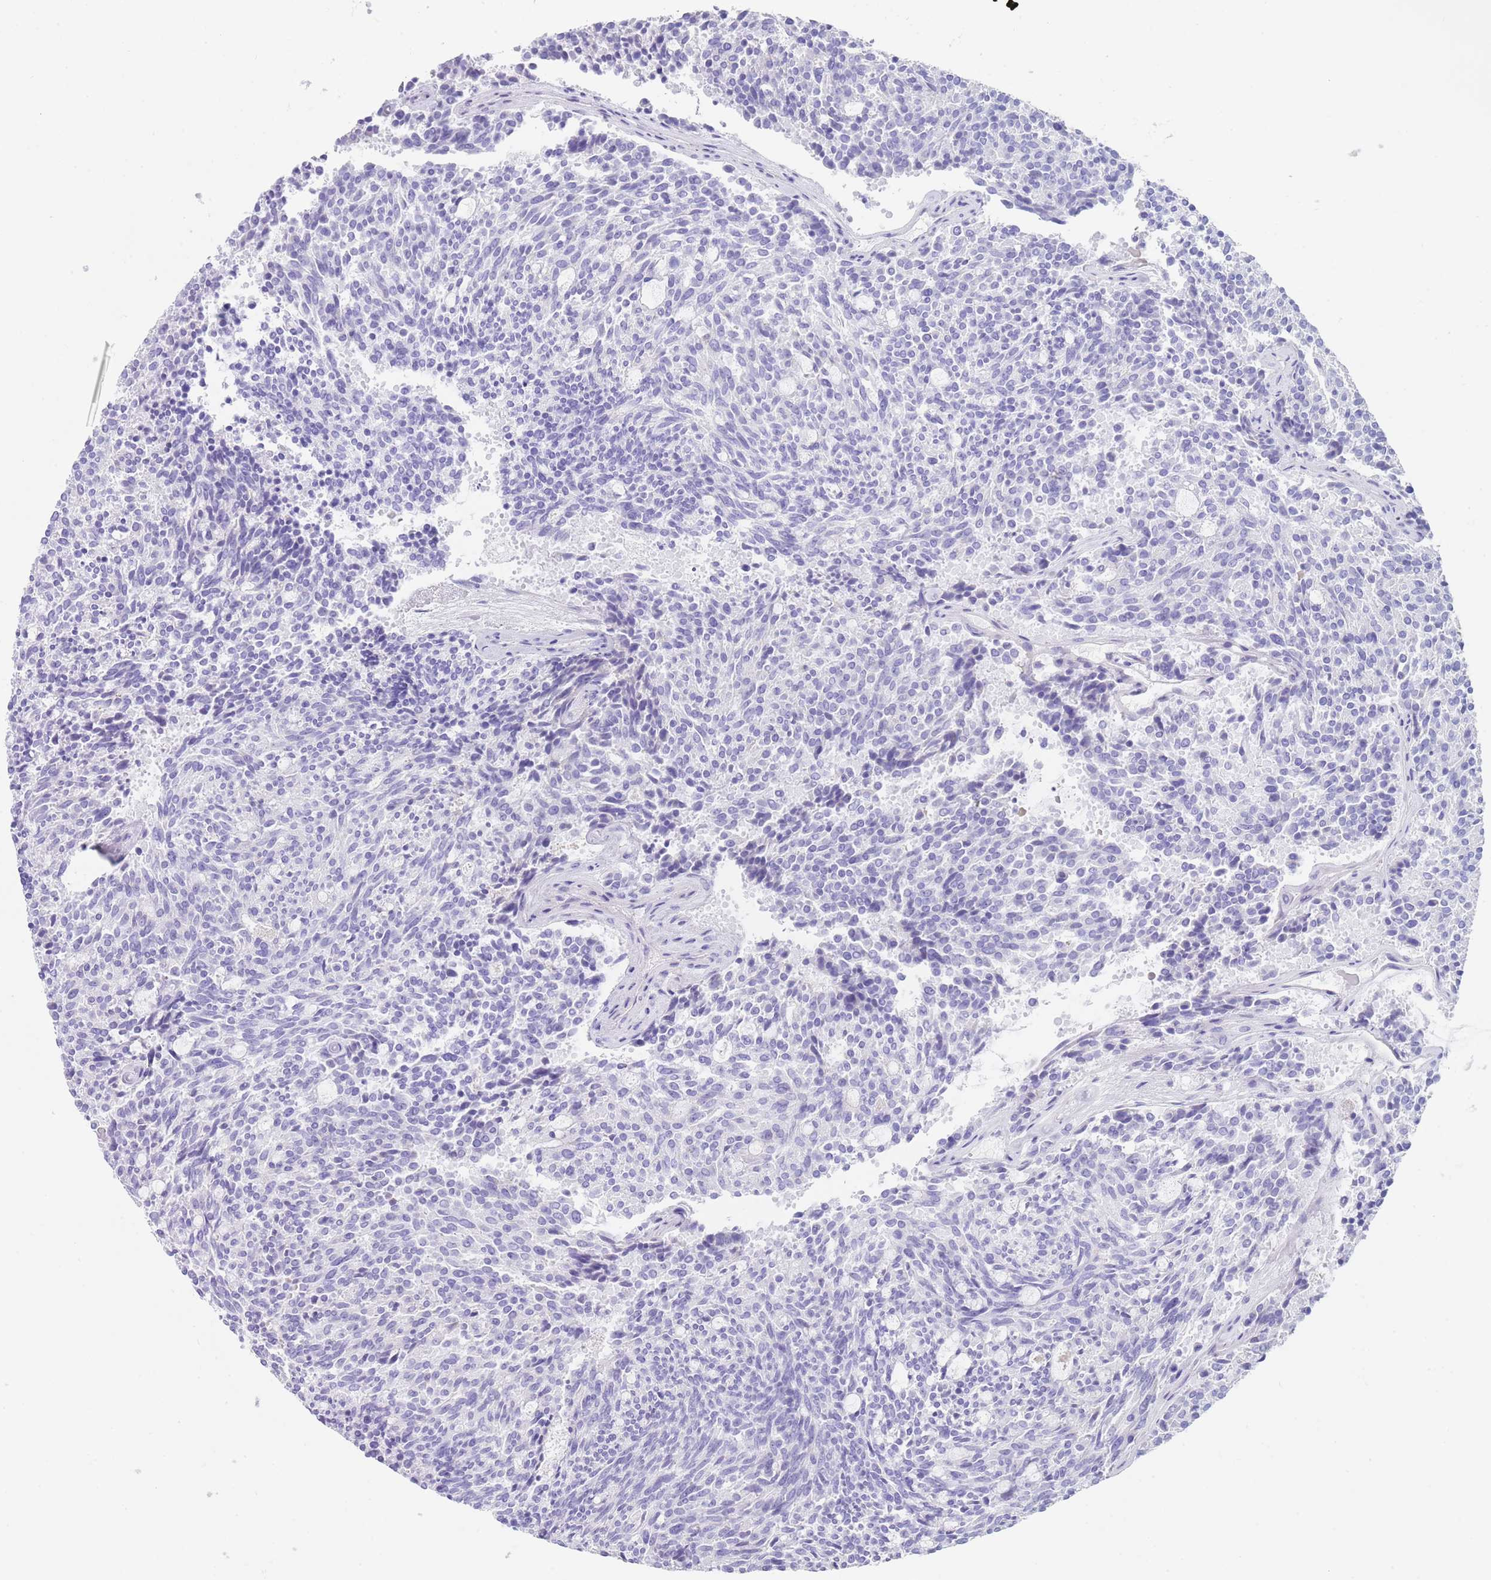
{"staining": {"intensity": "negative", "quantity": "none", "location": "none"}, "tissue": "carcinoid", "cell_type": "Tumor cells", "image_type": "cancer", "snomed": [{"axis": "morphology", "description": "Carcinoid, malignant, NOS"}, {"axis": "topography", "description": "Pancreas"}], "caption": "DAB immunohistochemical staining of carcinoid (malignant) demonstrates no significant expression in tumor cells.", "gene": "CPXM2", "patient": {"sex": "female", "age": 54}}